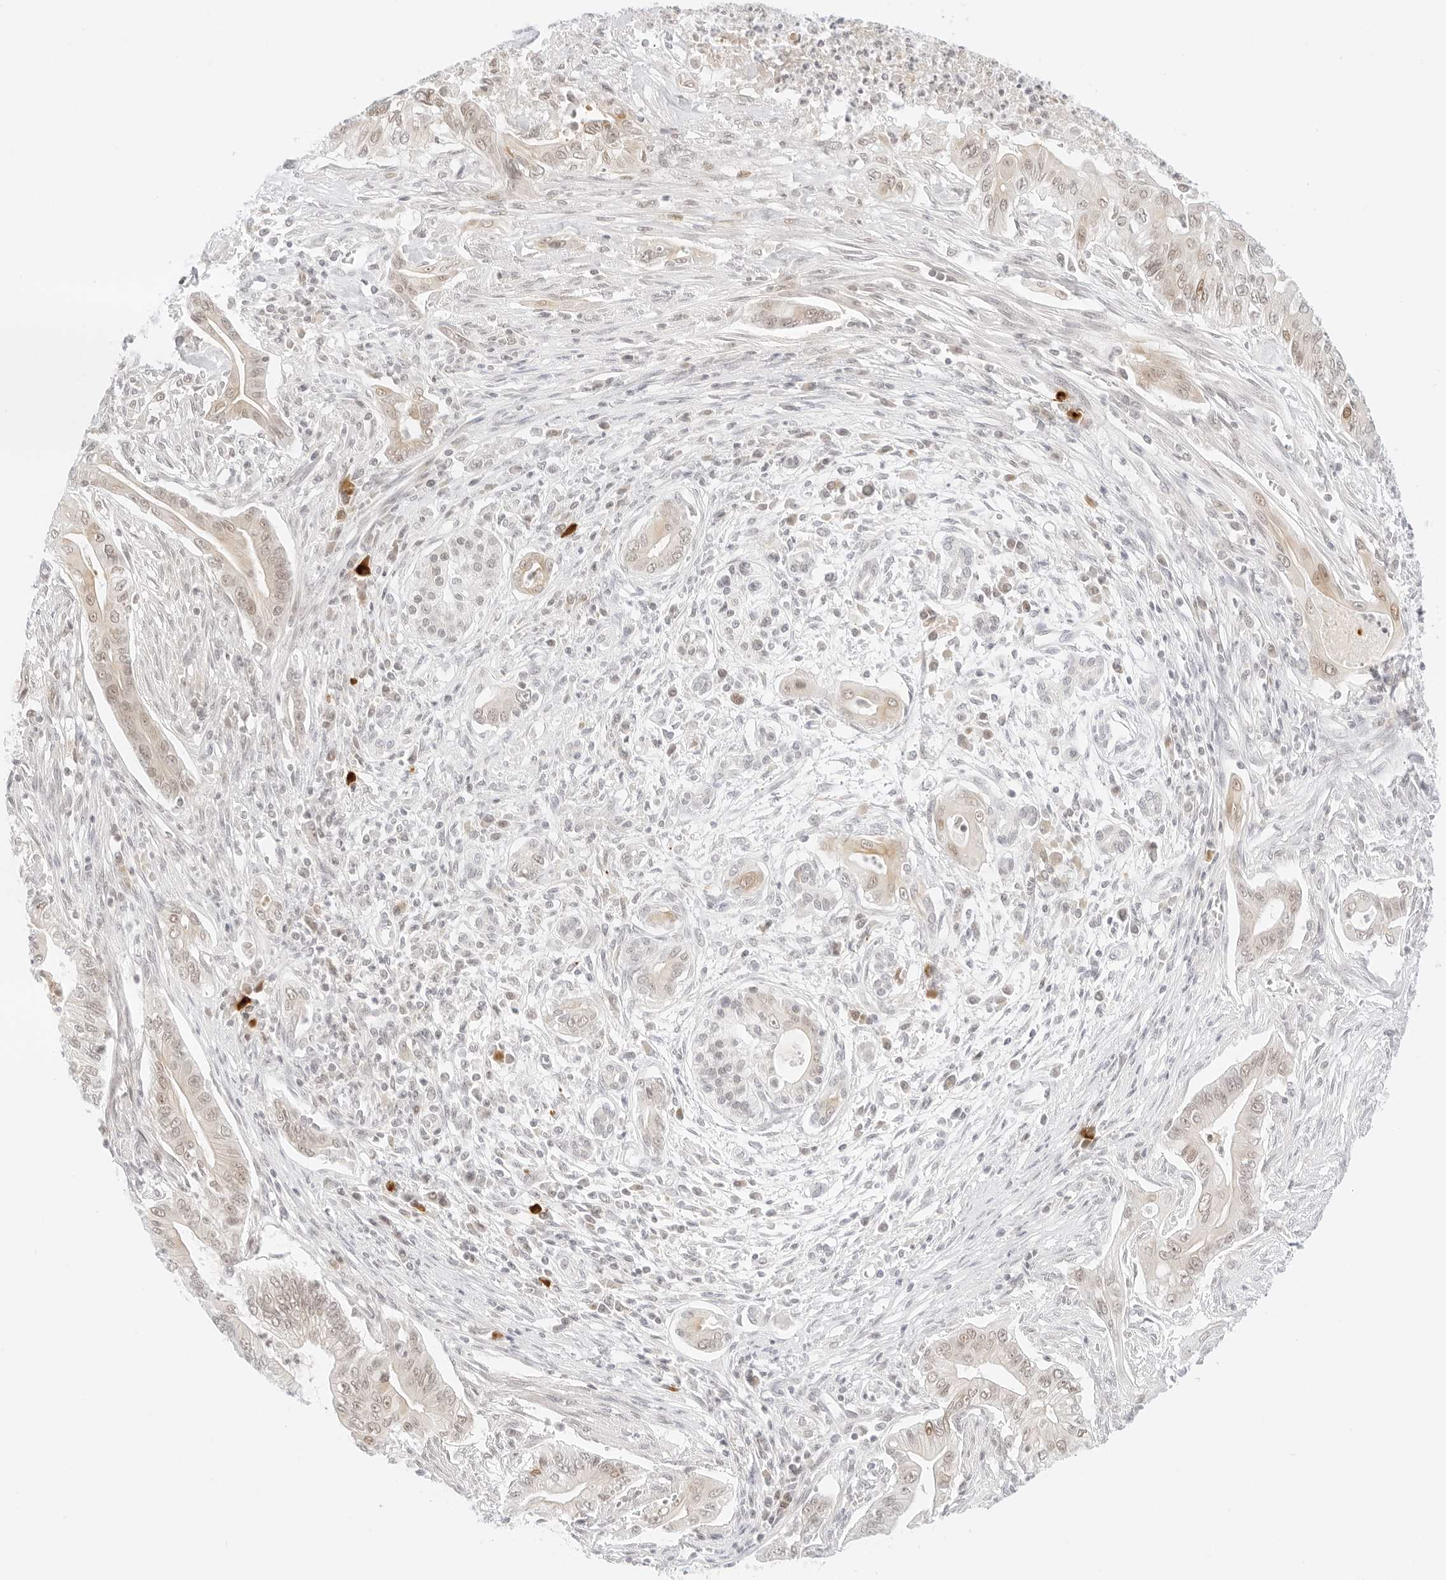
{"staining": {"intensity": "weak", "quantity": "<25%", "location": "cytoplasmic/membranous,nuclear"}, "tissue": "pancreatic cancer", "cell_type": "Tumor cells", "image_type": "cancer", "snomed": [{"axis": "morphology", "description": "Adenocarcinoma, NOS"}, {"axis": "topography", "description": "Pancreas"}], "caption": "Pancreatic adenocarcinoma was stained to show a protein in brown. There is no significant positivity in tumor cells. Brightfield microscopy of IHC stained with DAB (3,3'-diaminobenzidine) (brown) and hematoxylin (blue), captured at high magnification.", "gene": "POLR3C", "patient": {"sex": "male", "age": 58}}